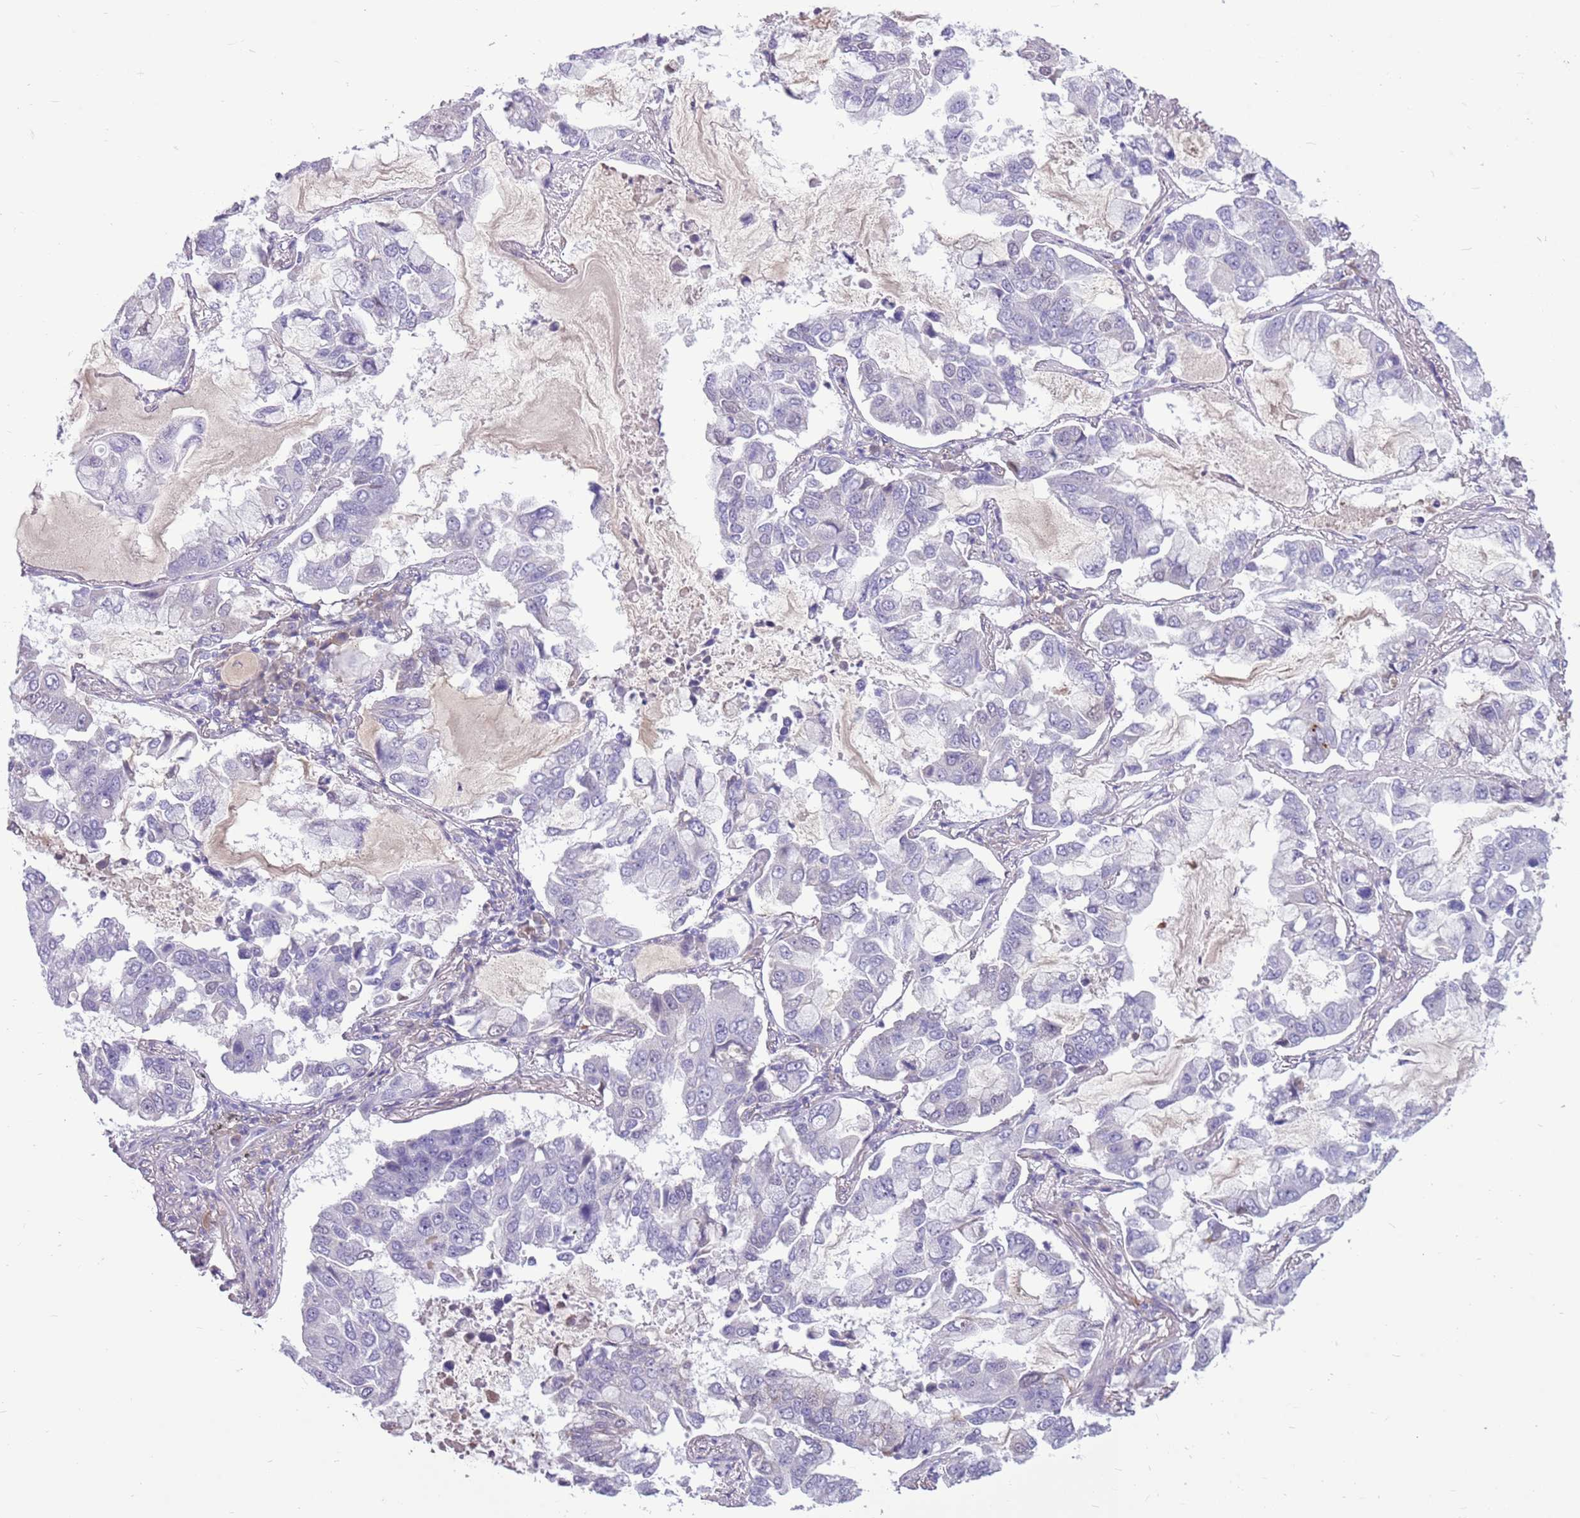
{"staining": {"intensity": "negative", "quantity": "none", "location": "none"}, "tissue": "lung cancer", "cell_type": "Tumor cells", "image_type": "cancer", "snomed": [{"axis": "morphology", "description": "Adenocarcinoma, NOS"}, {"axis": "topography", "description": "Lung"}], "caption": "The image reveals no significant staining in tumor cells of adenocarcinoma (lung).", "gene": "ZNF425", "patient": {"sex": "male", "age": 64}}